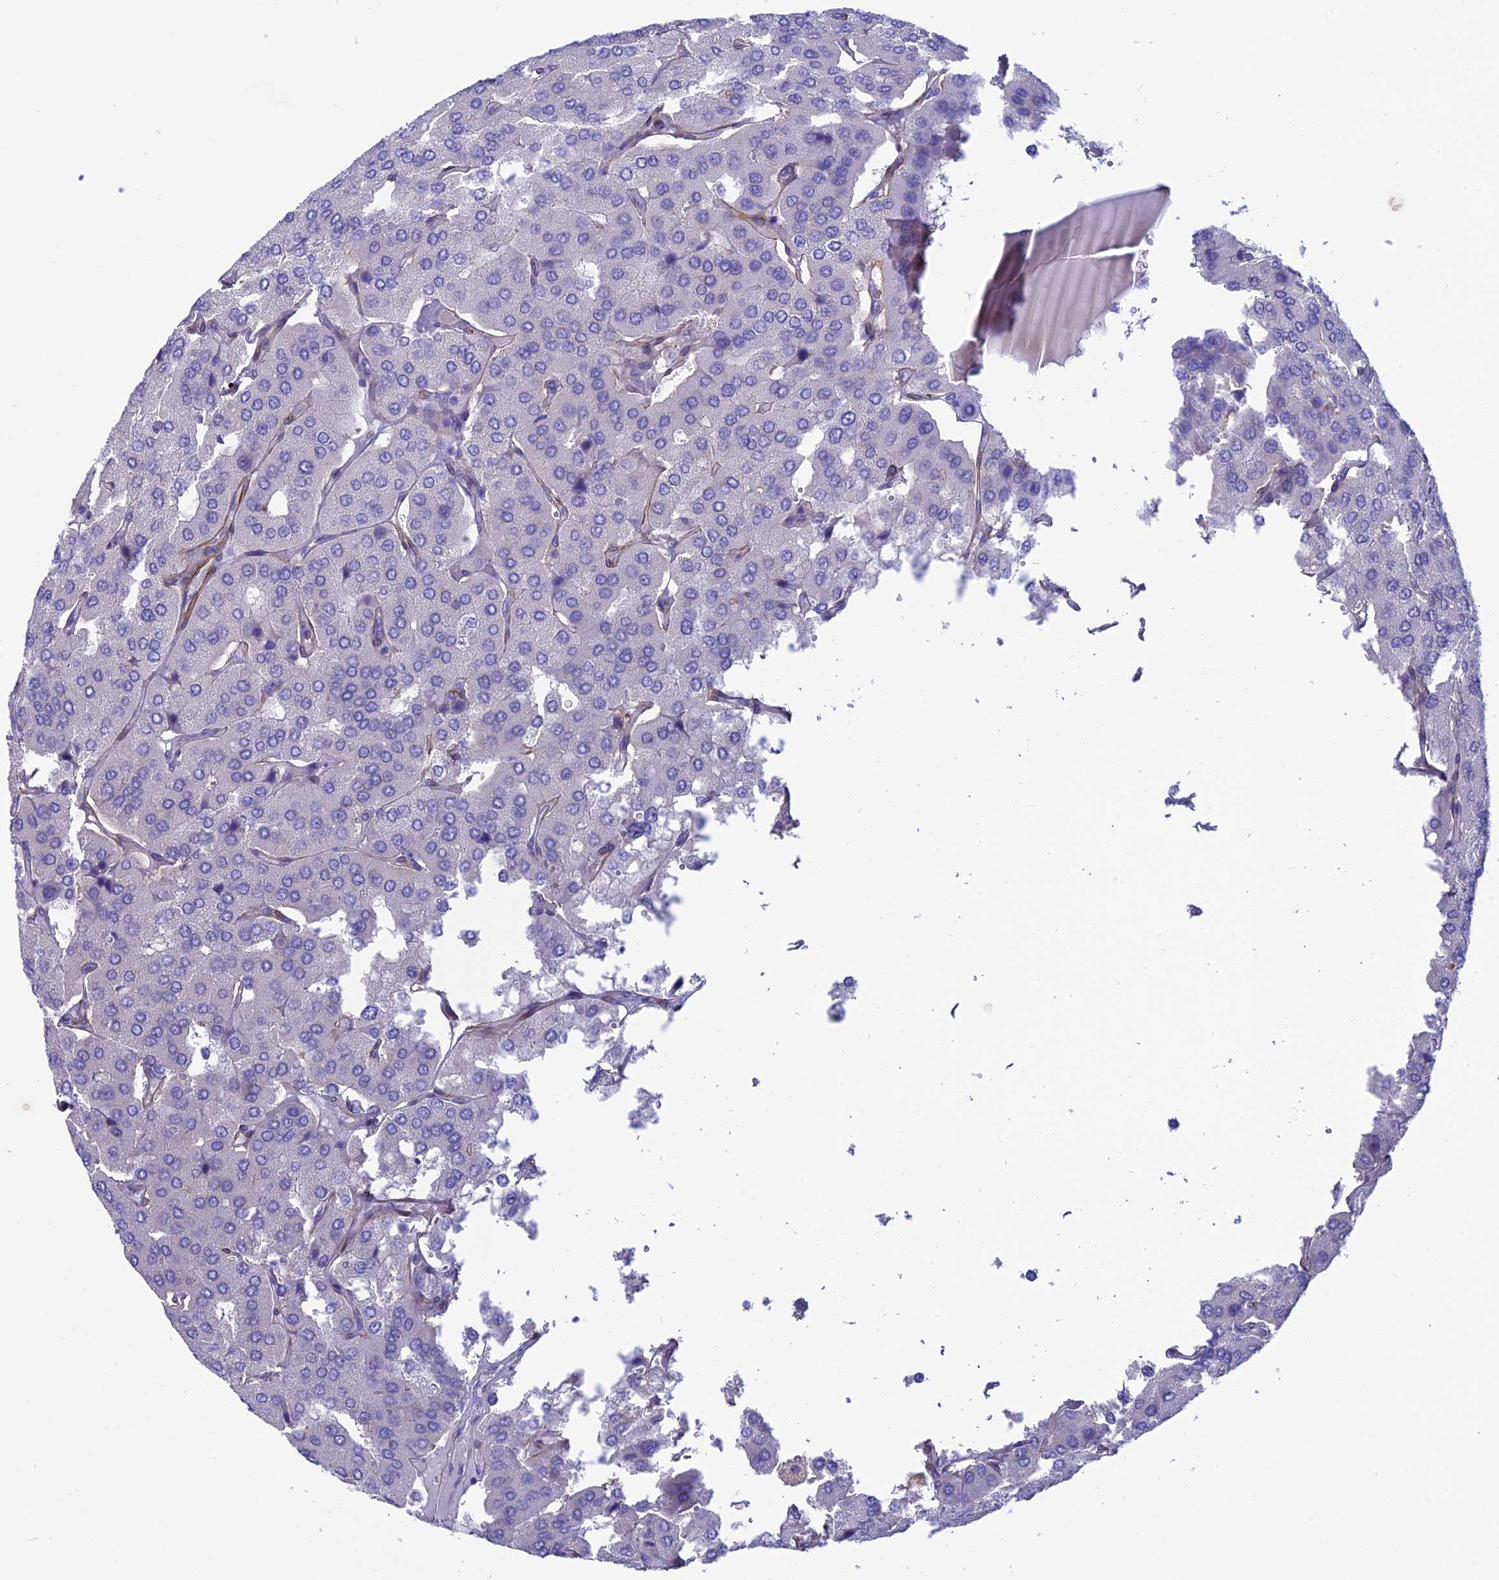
{"staining": {"intensity": "negative", "quantity": "none", "location": "none"}, "tissue": "parathyroid gland", "cell_type": "Glandular cells", "image_type": "normal", "snomed": [{"axis": "morphology", "description": "Normal tissue, NOS"}, {"axis": "morphology", "description": "Adenoma, NOS"}, {"axis": "topography", "description": "Parathyroid gland"}], "caption": "The IHC image has no significant positivity in glandular cells of parathyroid gland.", "gene": "TNS1", "patient": {"sex": "female", "age": 86}}